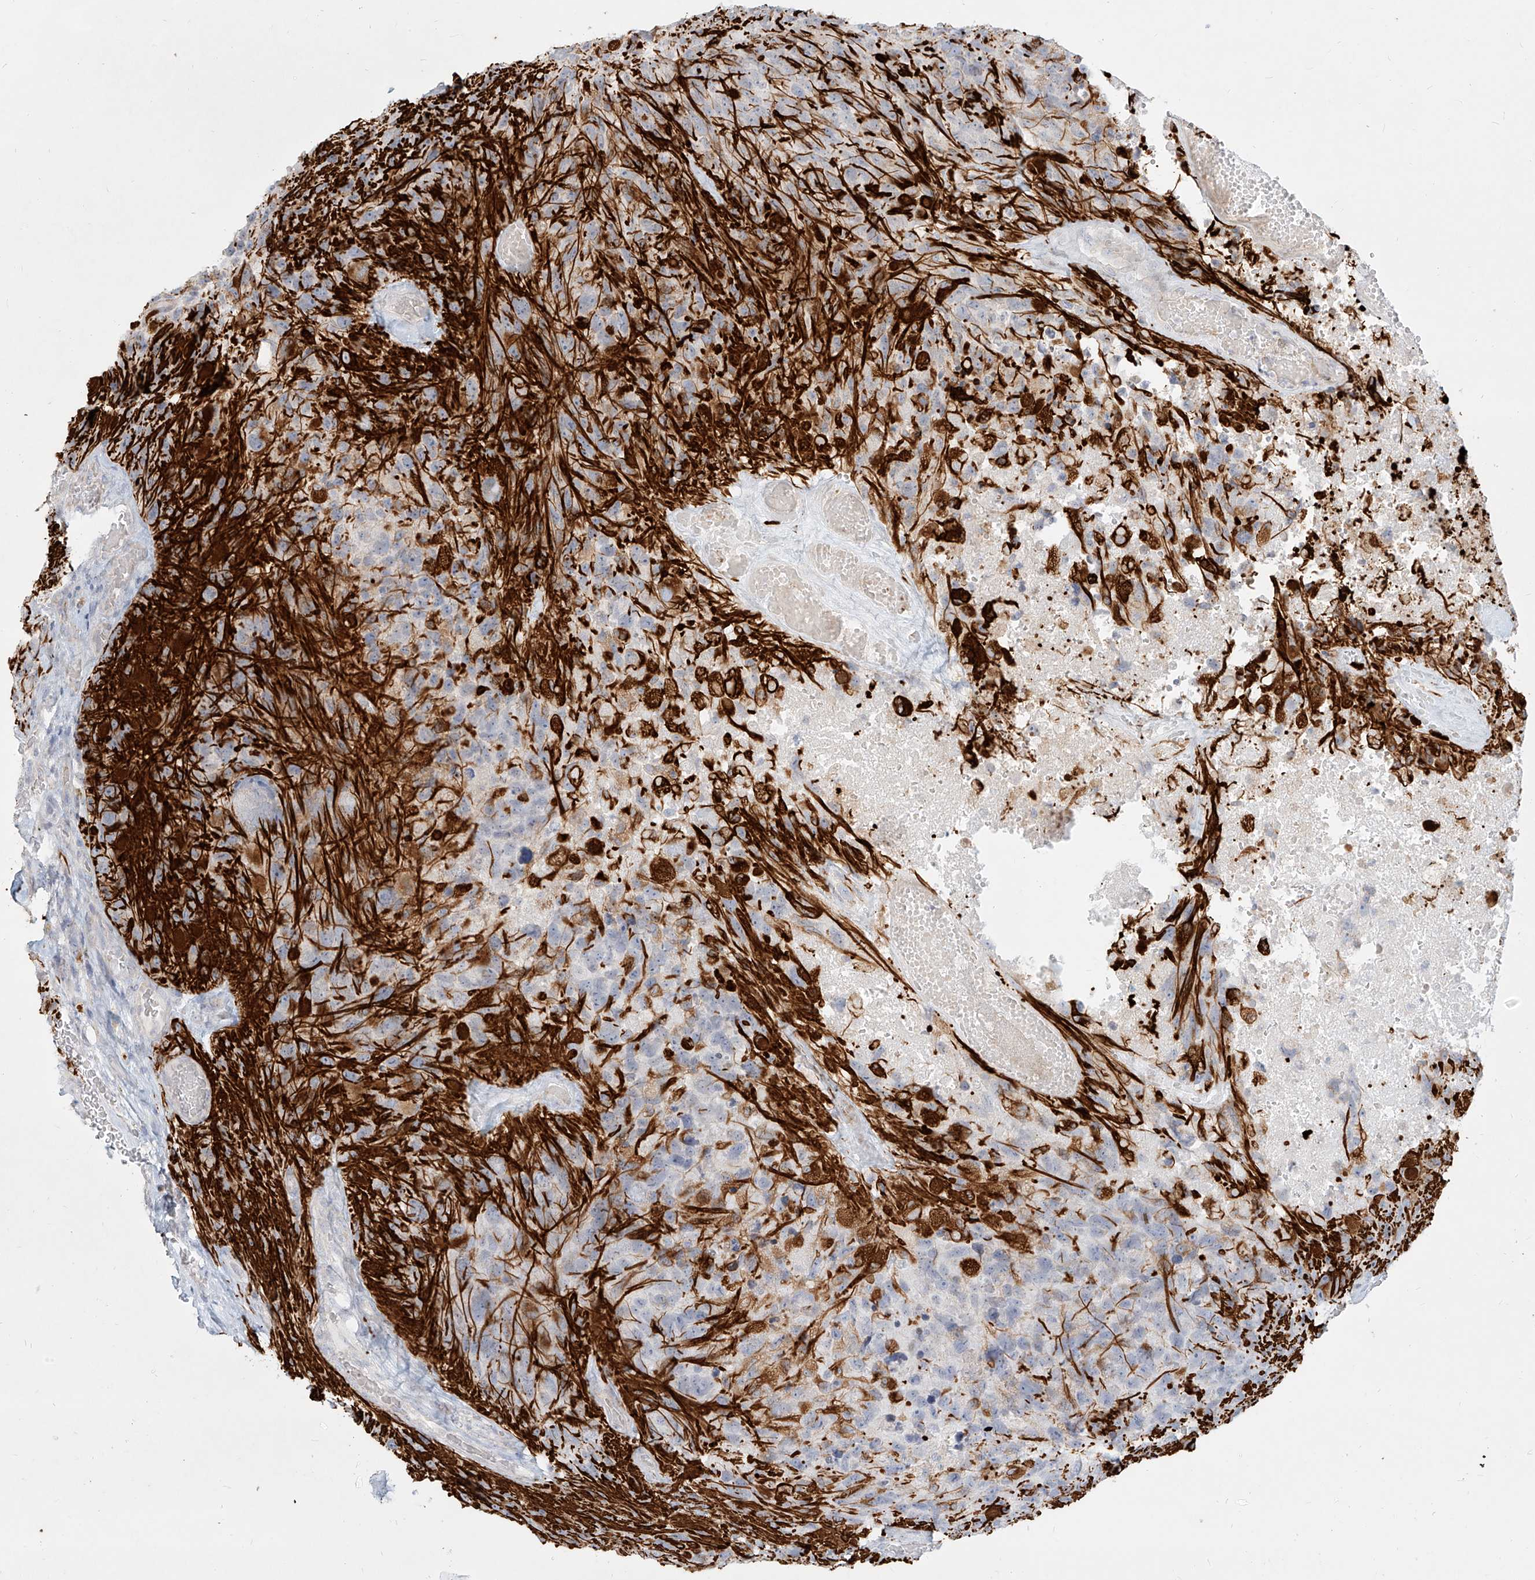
{"staining": {"intensity": "negative", "quantity": "none", "location": "none"}, "tissue": "glioma", "cell_type": "Tumor cells", "image_type": "cancer", "snomed": [{"axis": "morphology", "description": "Glioma, malignant, High grade"}, {"axis": "topography", "description": "Brain"}], "caption": "A high-resolution photomicrograph shows IHC staining of malignant glioma (high-grade), which reveals no significant positivity in tumor cells.", "gene": "ITPKB", "patient": {"sex": "male", "age": 69}}